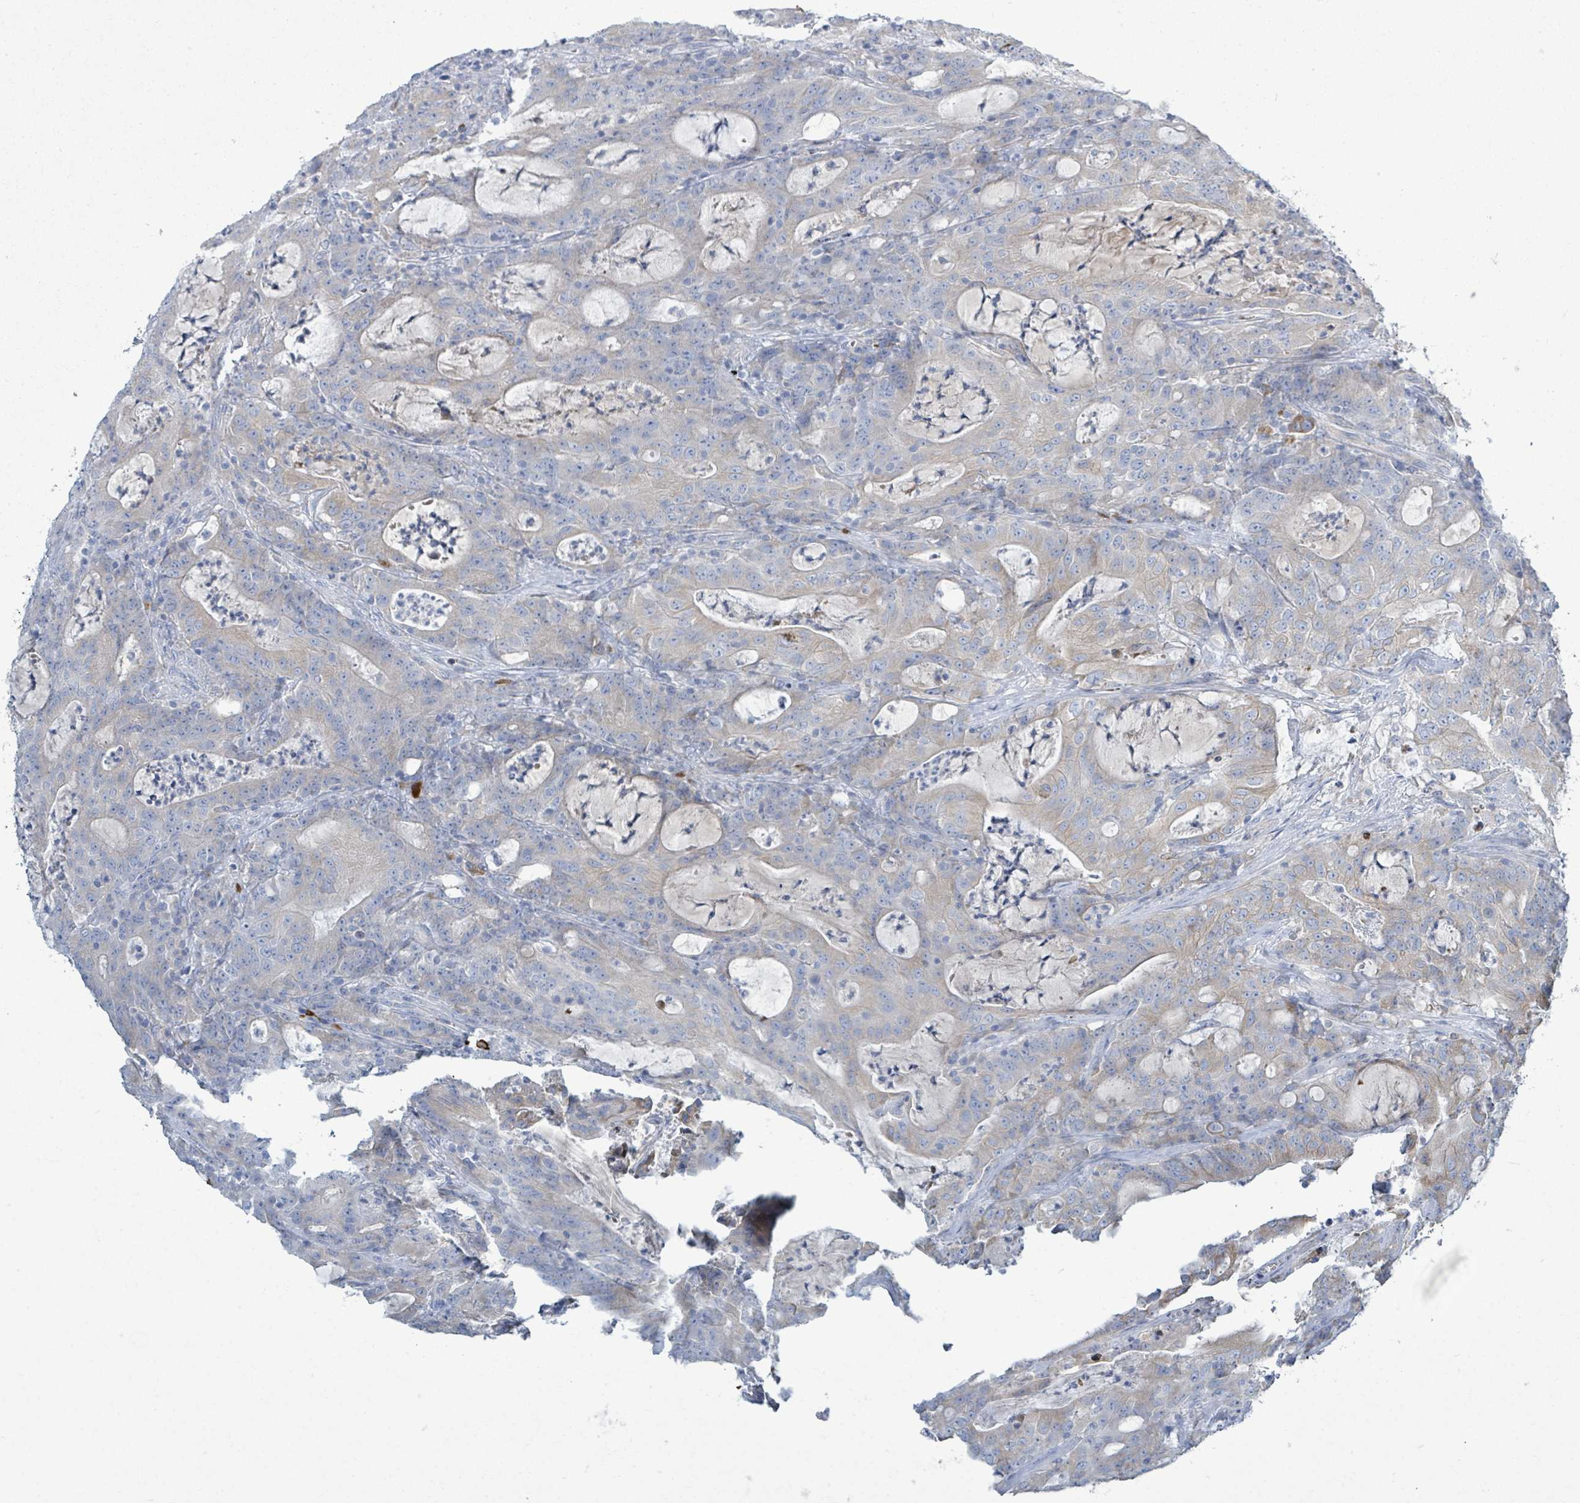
{"staining": {"intensity": "weak", "quantity": "25%-75%", "location": "cytoplasmic/membranous"}, "tissue": "colorectal cancer", "cell_type": "Tumor cells", "image_type": "cancer", "snomed": [{"axis": "morphology", "description": "Adenocarcinoma, NOS"}, {"axis": "topography", "description": "Colon"}], "caption": "A brown stain labels weak cytoplasmic/membranous expression of a protein in adenocarcinoma (colorectal) tumor cells.", "gene": "SIRPB1", "patient": {"sex": "male", "age": 83}}